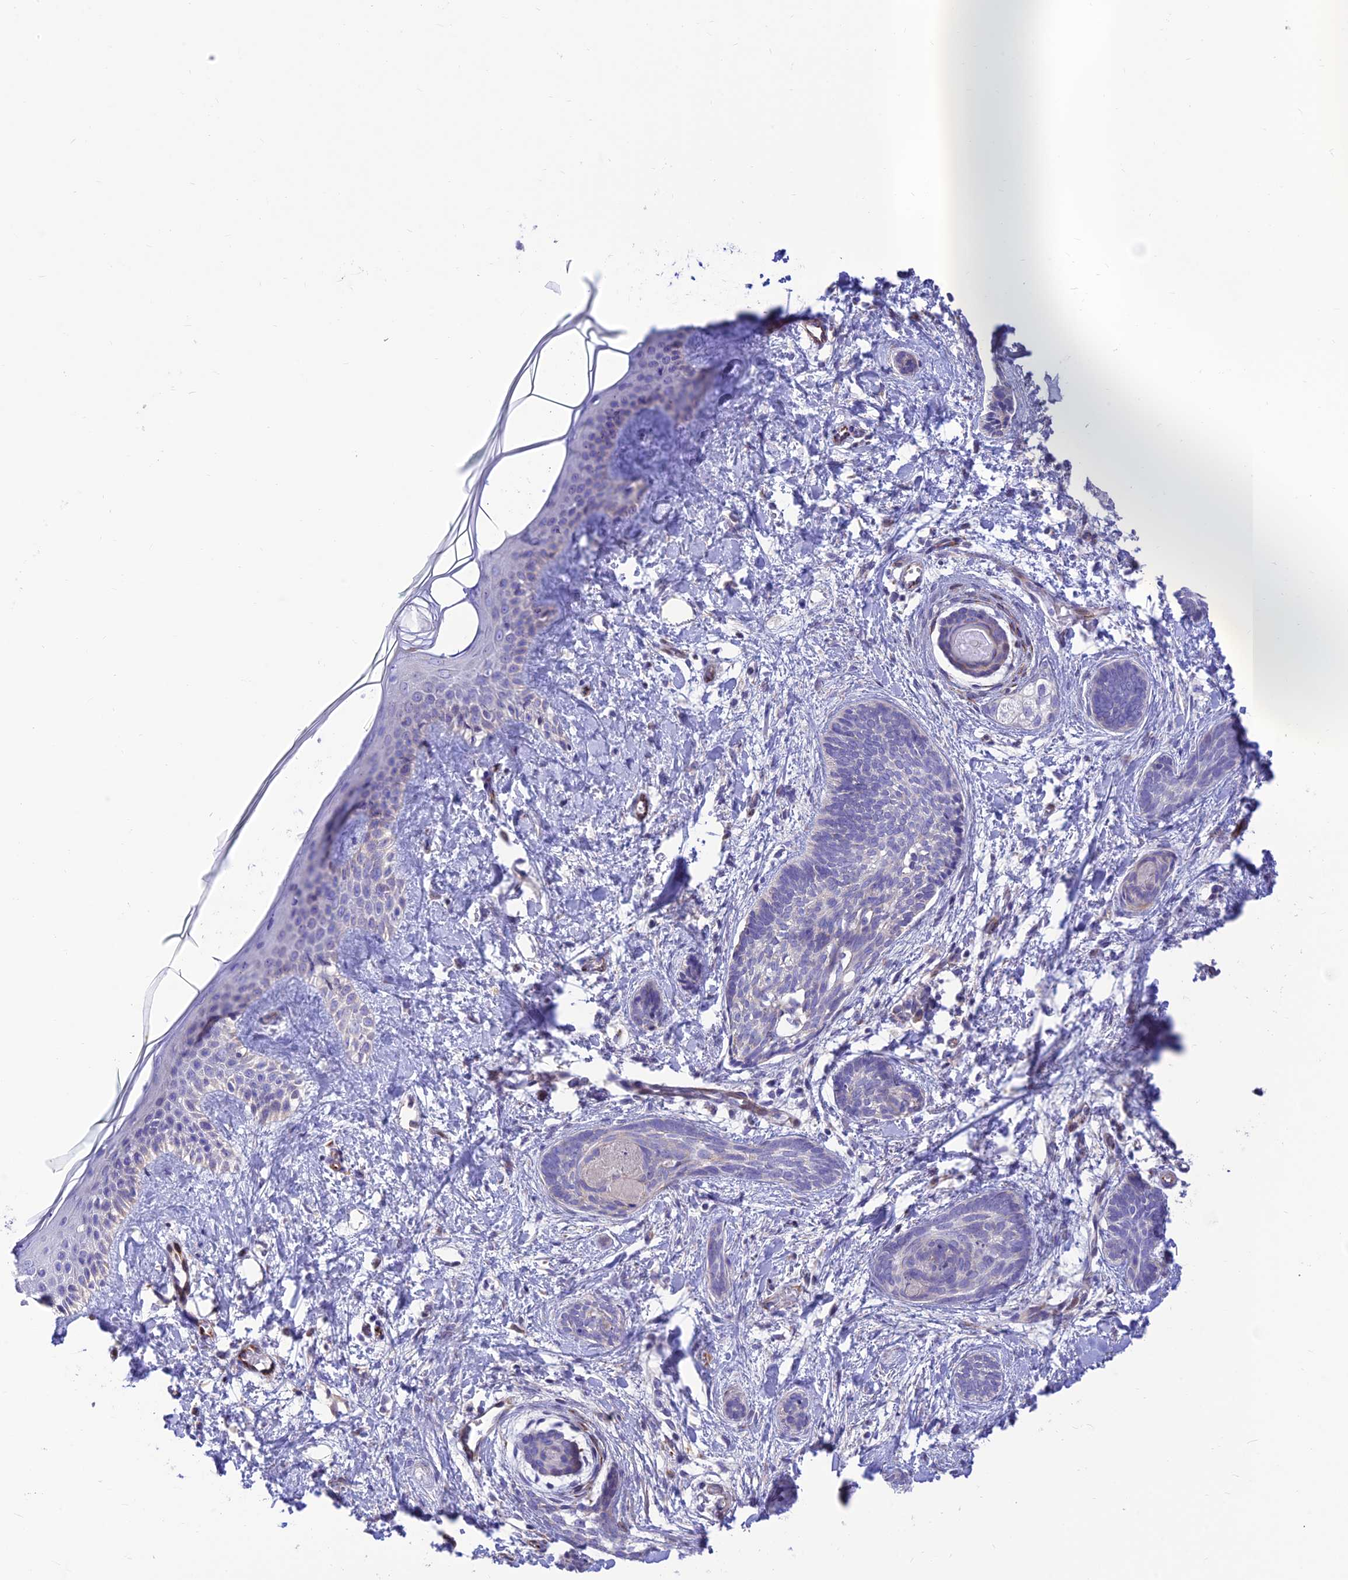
{"staining": {"intensity": "negative", "quantity": "none", "location": "none"}, "tissue": "skin cancer", "cell_type": "Tumor cells", "image_type": "cancer", "snomed": [{"axis": "morphology", "description": "Basal cell carcinoma"}, {"axis": "topography", "description": "Skin"}], "caption": "Histopathology image shows no protein positivity in tumor cells of skin cancer tissue.", "gene": "FAM186B", "patient": {"sex": "female", "age": 81}}